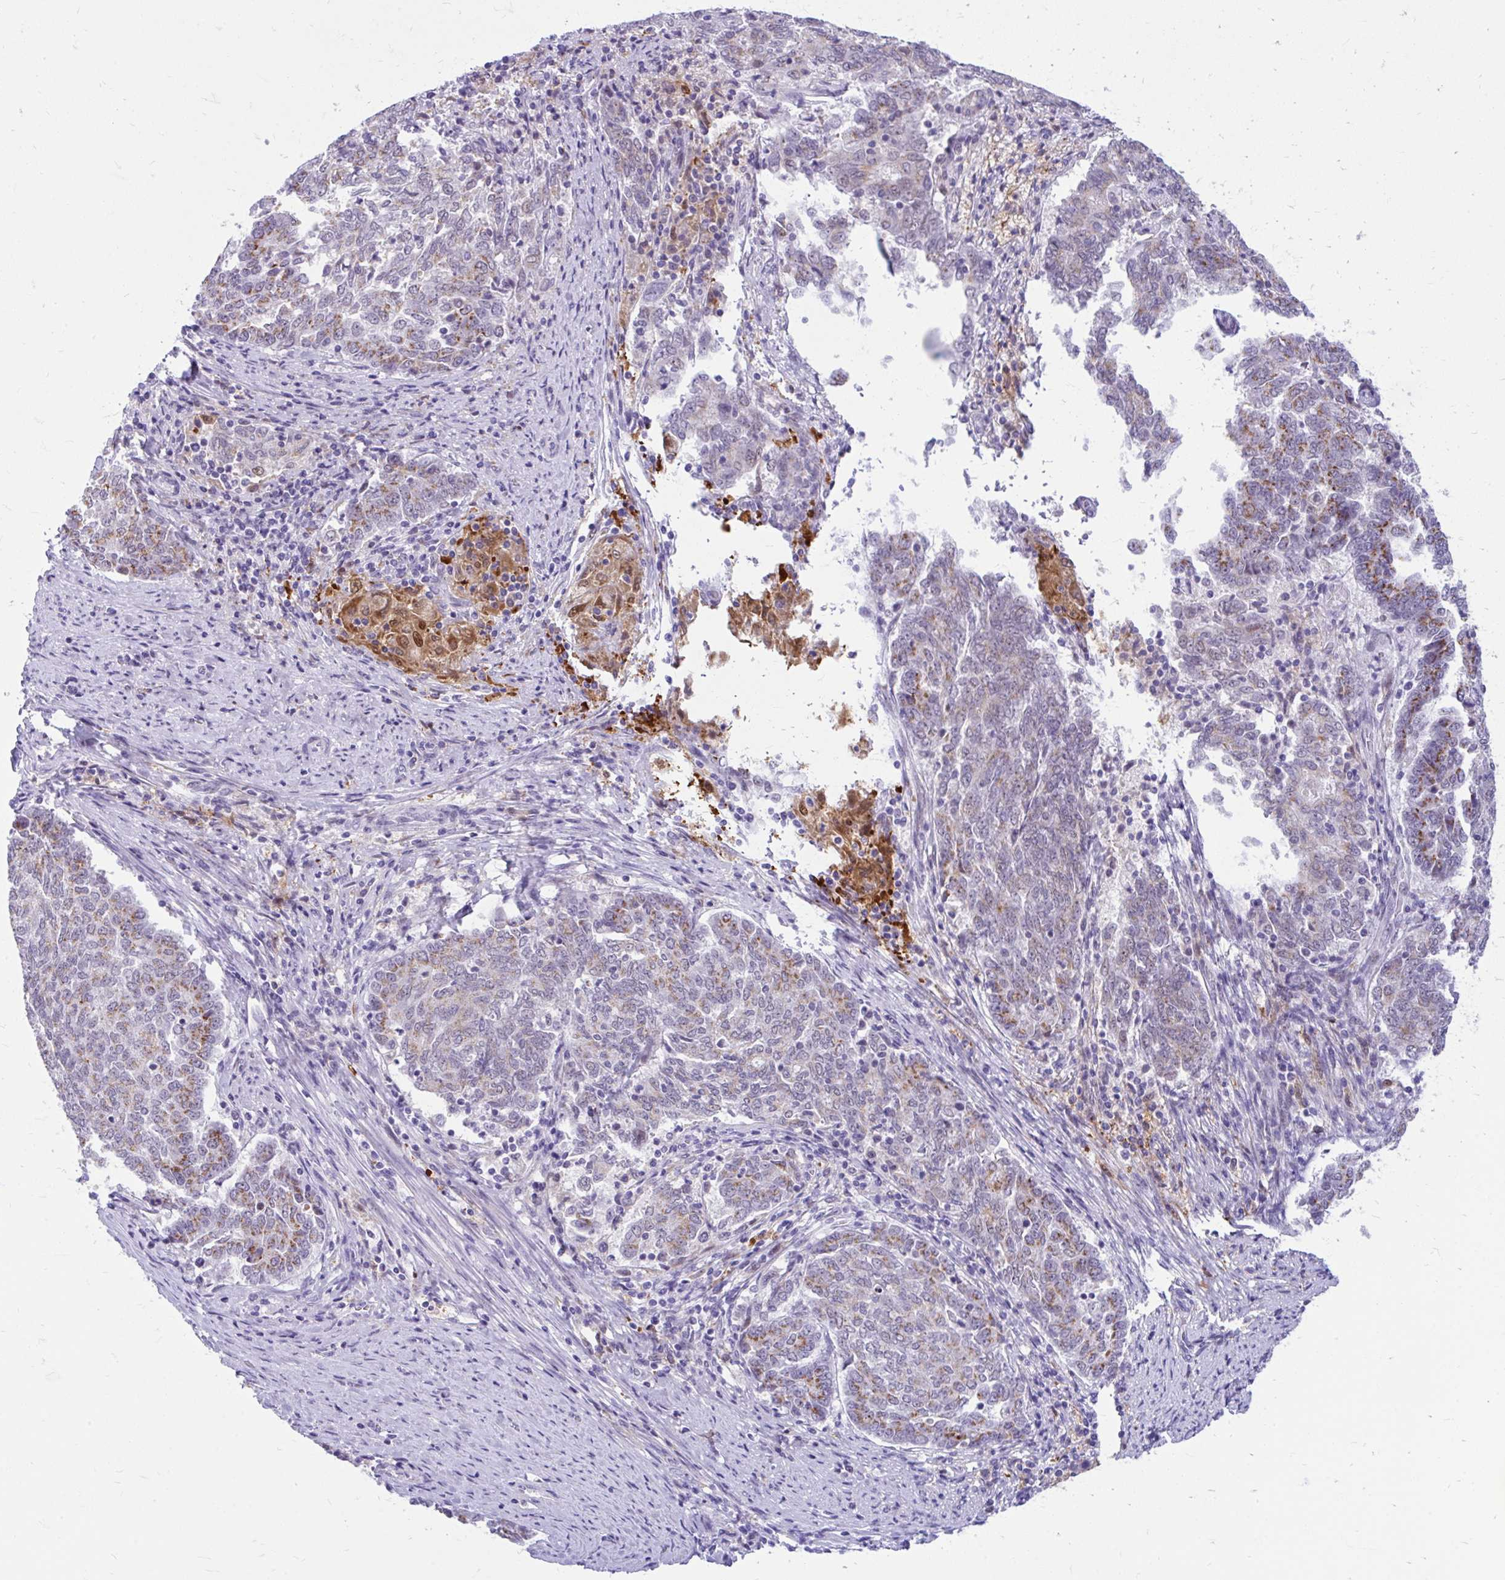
{"staining": {"intensity": "moderate", "quantity": "25%-75%", "location": "cytoplasmic/membranous"}, "tissue": "endometrial cancer", "cell_type": "Tumor cells", "image_type": "cancer", "snomed": [{"axis": "morphology", "description": "Adenocarcinoma, NOS"}, {"axis": "topography", "description": "Endometrium"}], "caption": "The image demonstrates staining of endometrial cancer (adenocarcinoma), revealing moderate cytoplasmic/membranous protein expression (brown color) within tumor cells.", "gene": "GLB1L2", "patient": {"sex": "female", "age": 80}}